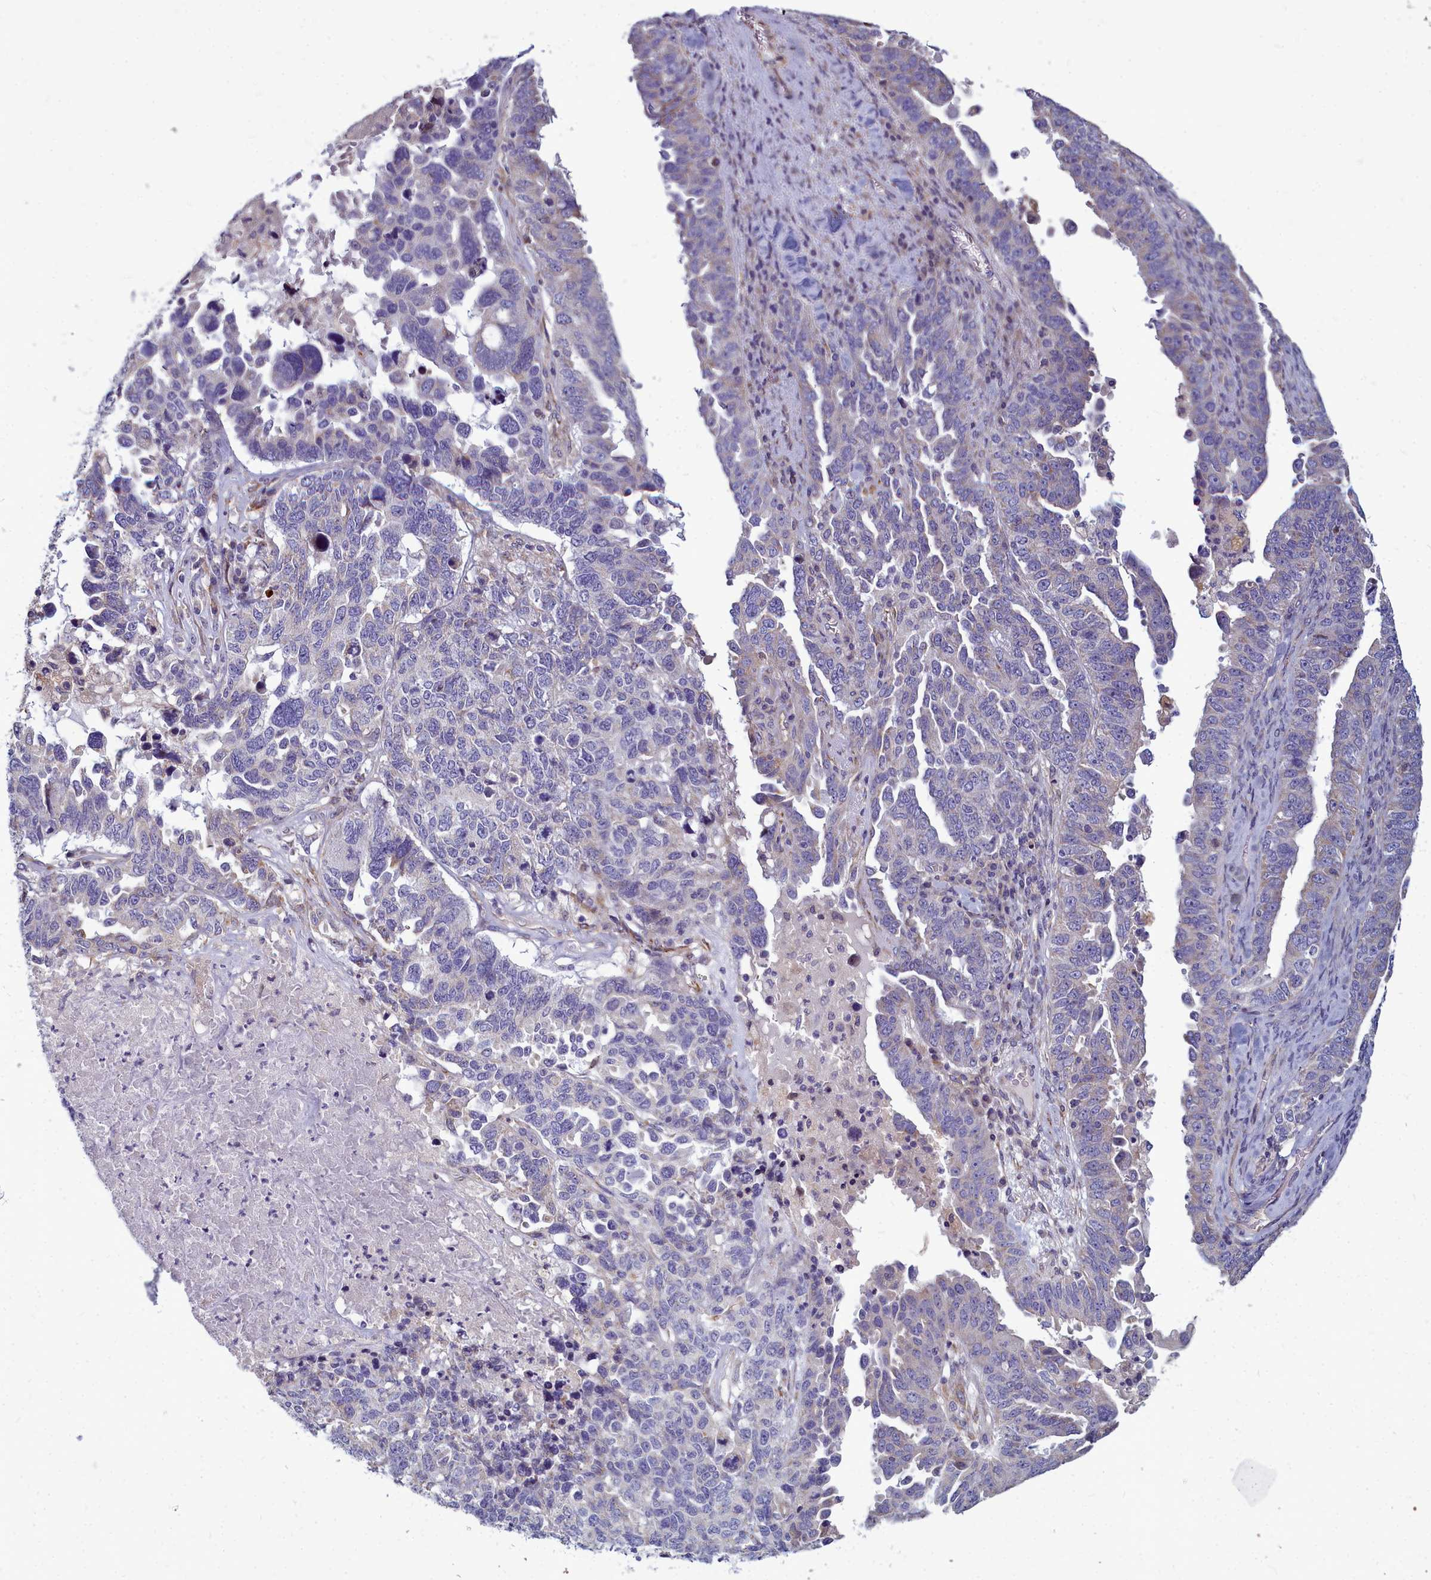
{"staining": {"intensity": "negative", "quantity": "none", "location": "none"}, "tissue": "ovarian cancer", "cell_type": "Tumor cells", "image_type": "cancer", "snomed": [{"axis": "morphology", "description": "Carcinoma, endometroid"}, {"axis": "topography", "description": "Ovary"}], "caption": "There is no significant positivity in tumor cells of endometroid carcinoma (ovarian).", "gene": "SMPD4", "patient": {"sex": "female", "age": 62}}